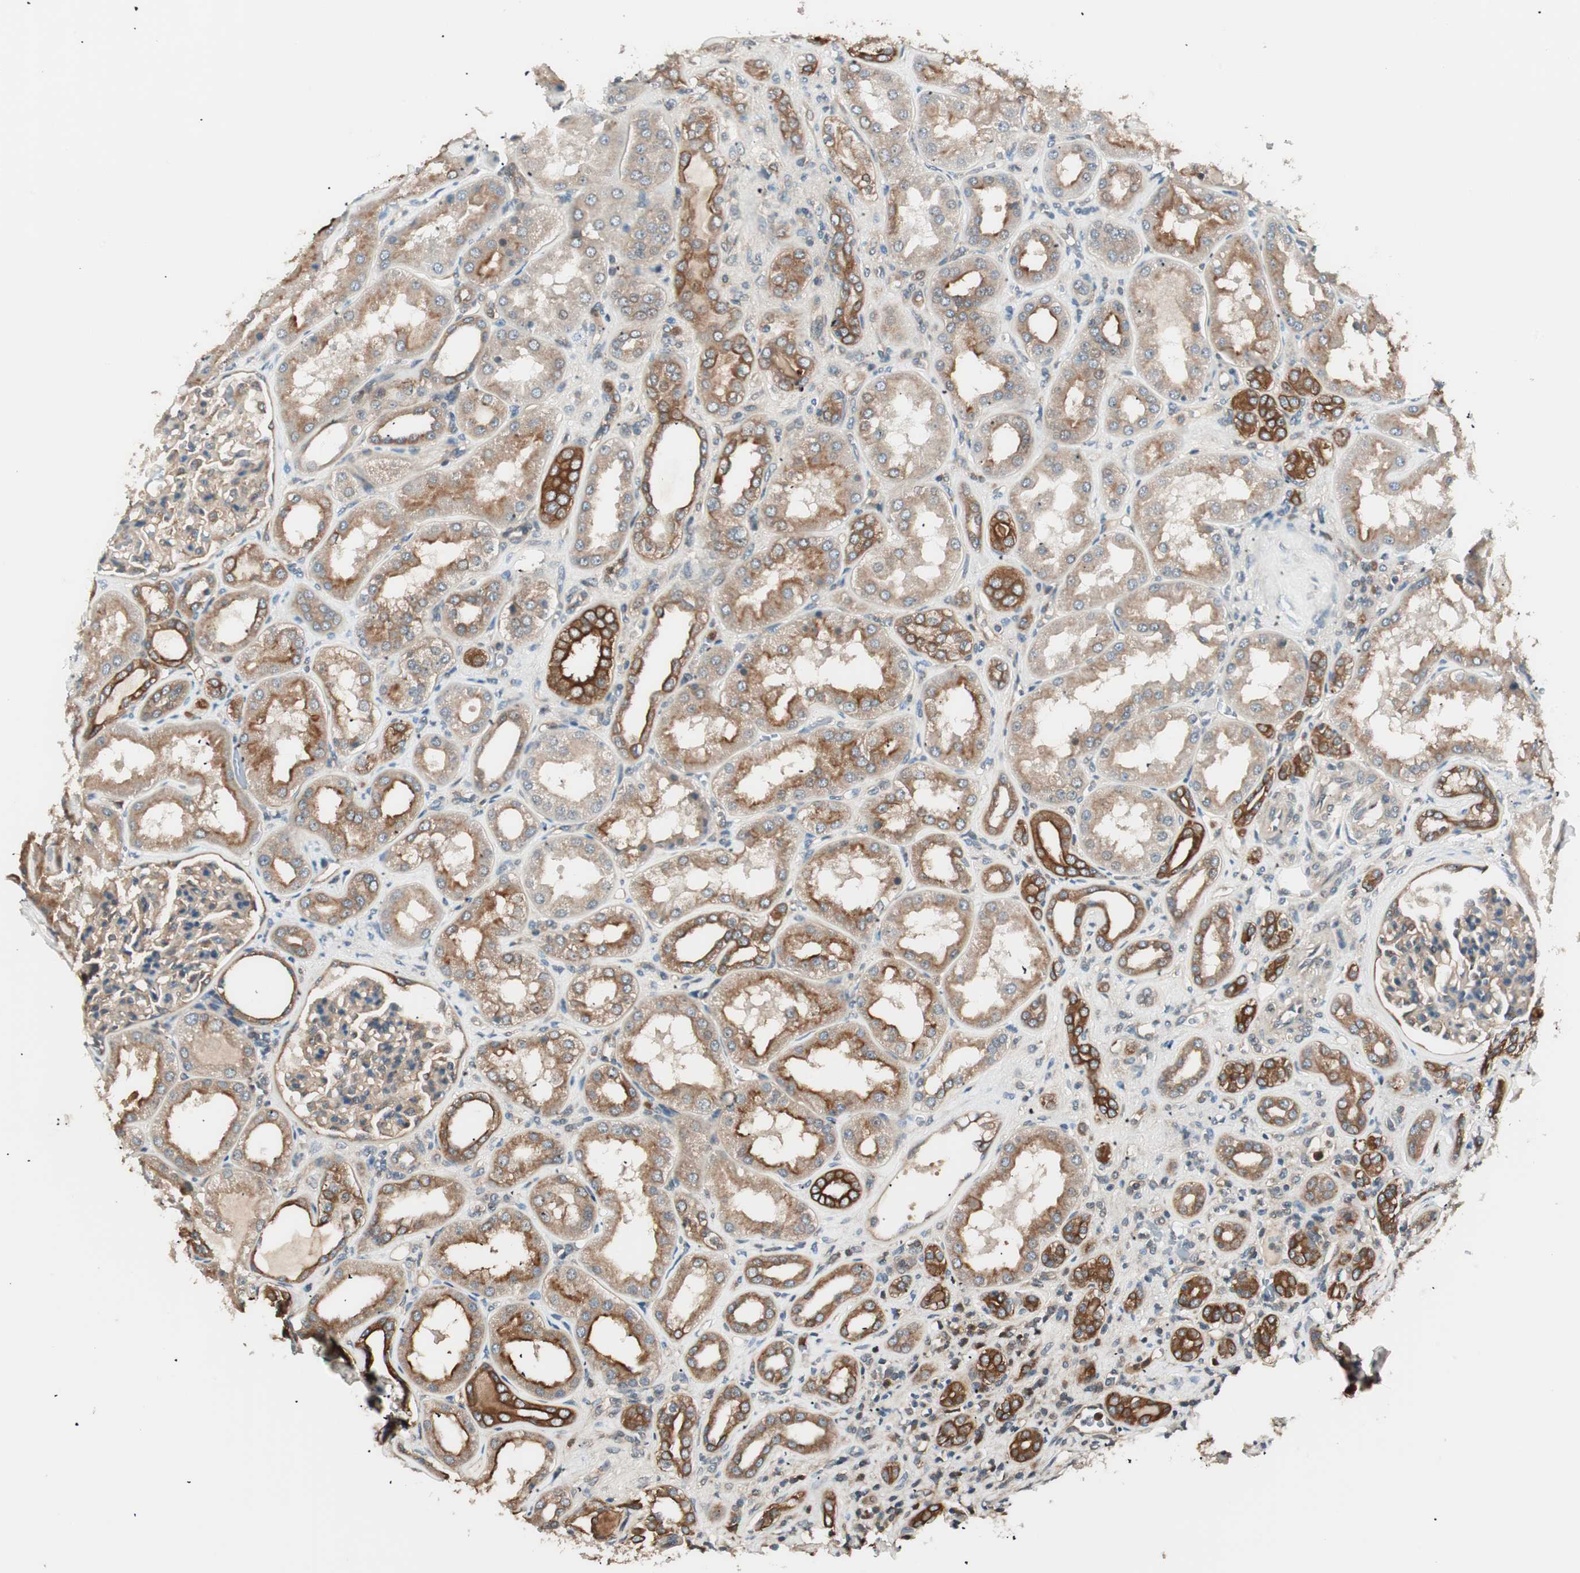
{"staining": {"intensity": "moderate", "quantity": ">75%", "location": "cytoplasmic/membranous"}, "tissue": "kidney", "cell_type": "Cells in glomeruli", "image_type": "normal", "snomed": [{"axis": "morphology", "description": "Normal tissue, NOS"}, {"axis": "topography", "description": "Kidney"}], "caption": "An IHC image of normal tissue is shown. Protein staining in brown highlights moderate cytoplasmic/membranous positivity in kidney within cells in glomeruli.", "gene": "TSG101", "patient": {"sex": "female", "age": 56}}